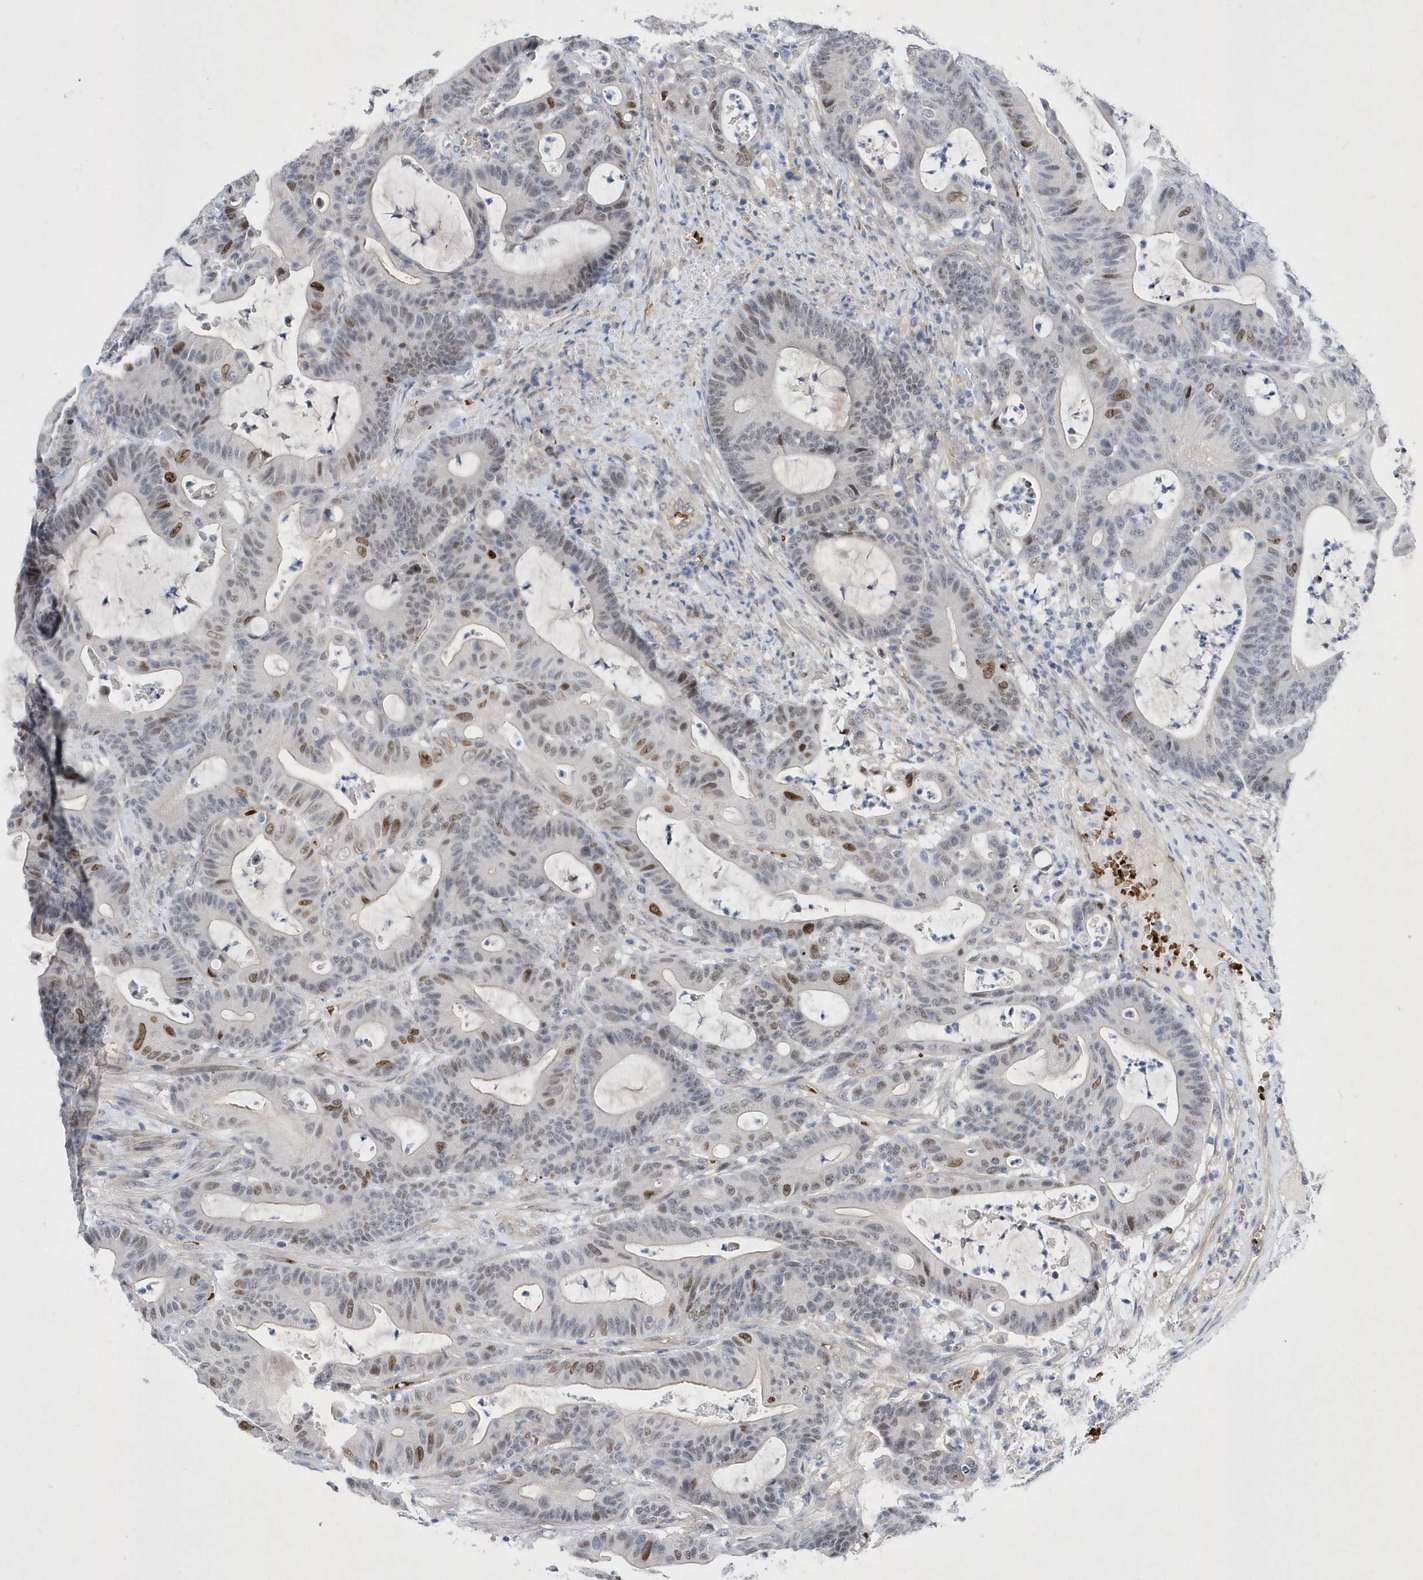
{"staining": {"intensity": "moderate", "quantity": "<25%", "location": "nuclear"}, "tissue": "colorectal cancer", "cell_type": "Tumor cells", "image_type": "cancer", "snomed": [{"axis": "morphology", "description": "Adenocarcinoma, NOS"}, {"axis": "topography", "description": "Colon"}], "caption": "The immunohistochemical stain labels moderate nuclear staining in tumor cells of colorectal cancer tissue.", "gene": "ZNF875", "patient": {"sex": "female", "age": 84}}